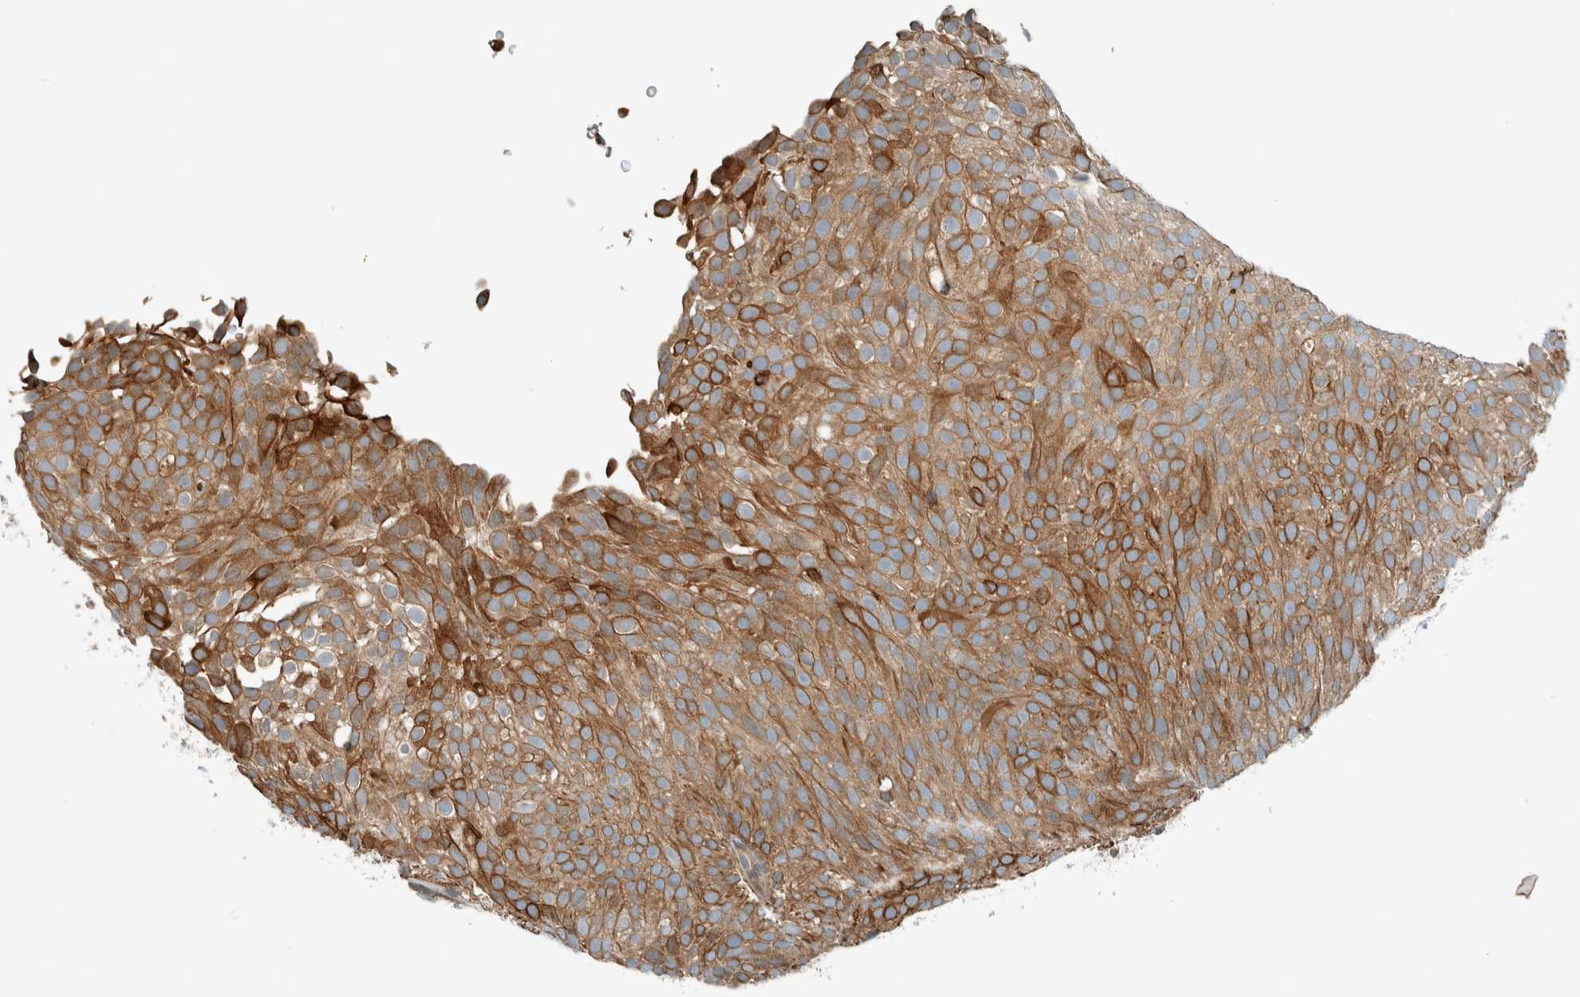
{"staining": {"intensity": "strong", "quantity": ">75%", "location": "cytoplasmic/membranous"}, "tissue": "urothelial cancer", "cell_type": "Tumor cells", "image_type": "cancer", "snomed": [{"axis": "morphology", "description": "Urothelial carcinoma, Low grade"}, {"axis": "topography", "description": "Urinary bladder"}], "caption": "A brown stain highlights strong cytoplasmic/membranous positivity of a protein in low-grade urothelial carcinoma tumor cells. Immunohistochemistry stains the protein of interest in brown and the nuclei are stained blue.", "gene": "SEL1L", "patient": {"sex": "male", "age": 78}}